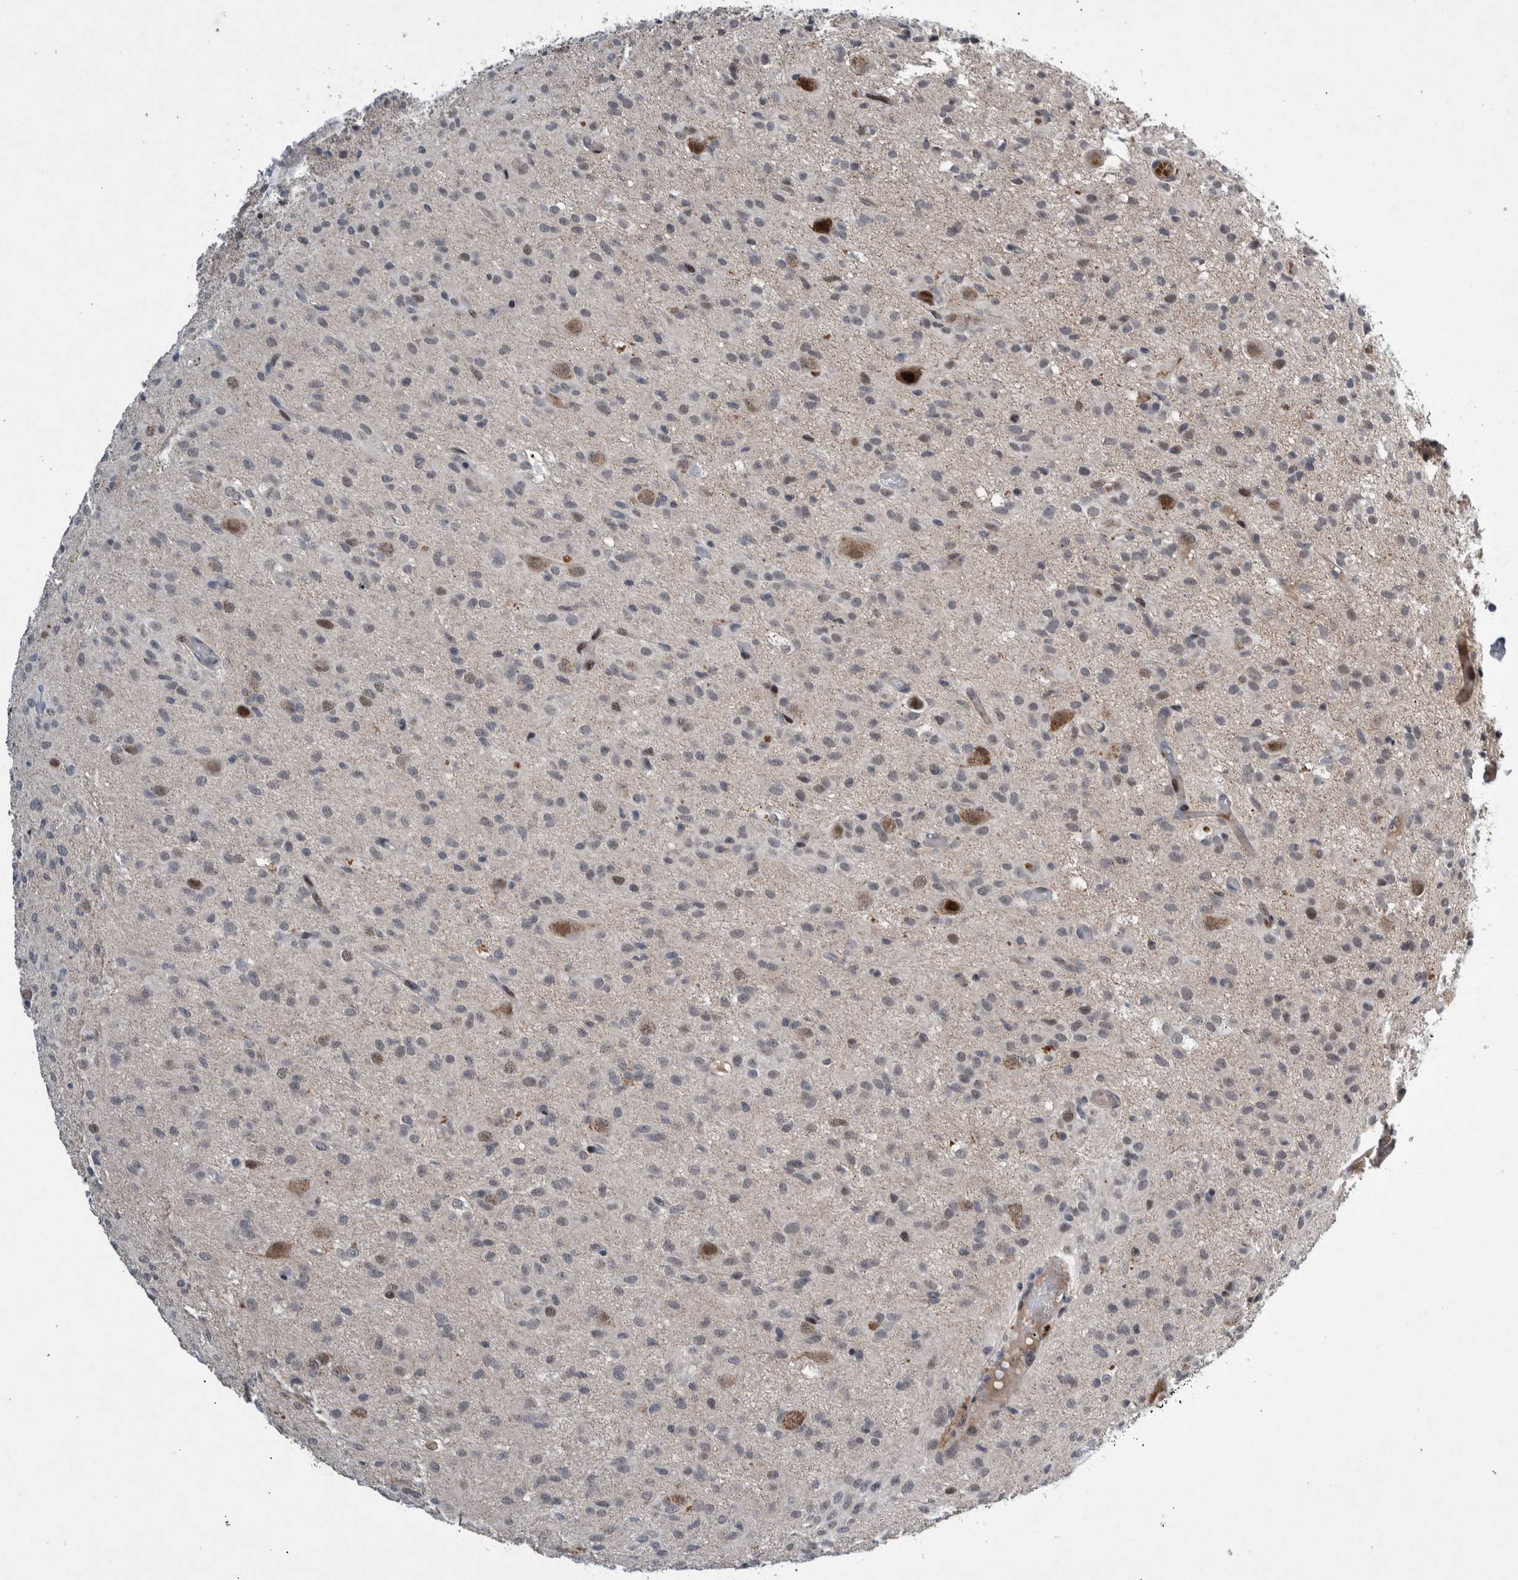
{"staining": {"intensity": "strong", "quantity": "<25%", "location": "nuclear"}, "tissue": "glioma", "cell_type": "Tumor cells", "image_type": "cancer", "snomed": [{"axis": "morphology", "description": "Glioma, malignant, High grade"}, {"axis": "topography", "description": "Brain"}], "caption": "Malignant glioma (high-grade) was stained to show a protein in brown. There is medium levels of strong nuclear expression in about <25% of tumor cells.", "gene": "ESRP1", "patient": {"sex": "female", "age": 59}}